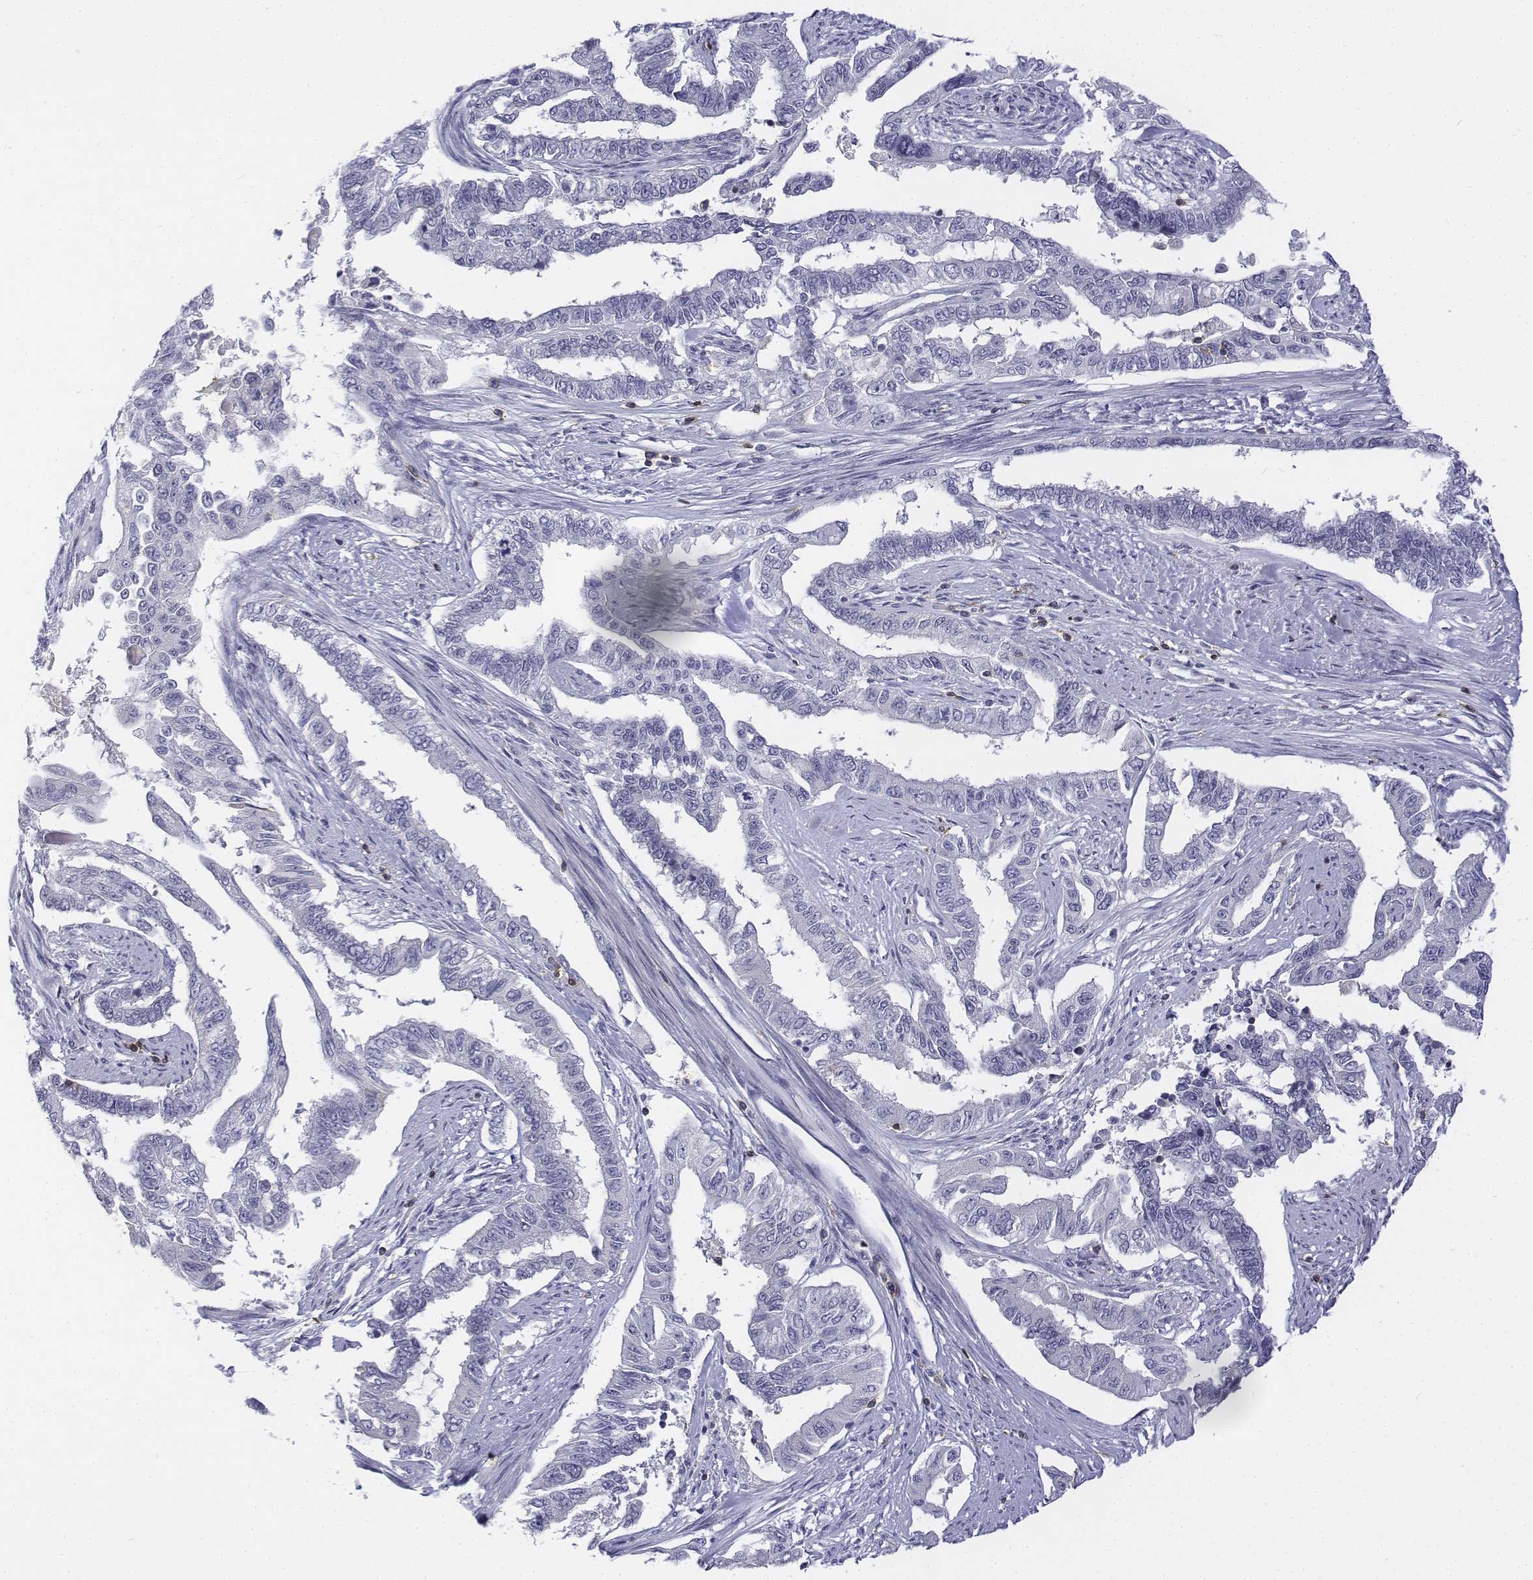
{"staining": {"intensity": "negative", "quantity": "none", "location": "none"}, "tissue": "endometrial cancer", "cell_type": "Tumor cells", "image_type": "cancer", "snomed": [{"axis": "morphology", "description": "Adenocarcinoma, NOS"}, {"axis": "topography", "description": "Uterus"}], "caption": "Tumor cells show no significant staining in endometrial cancer (adenocarcinoma).", "gene": "CD3E", "patient": {"sex": "female", "age": 59}}